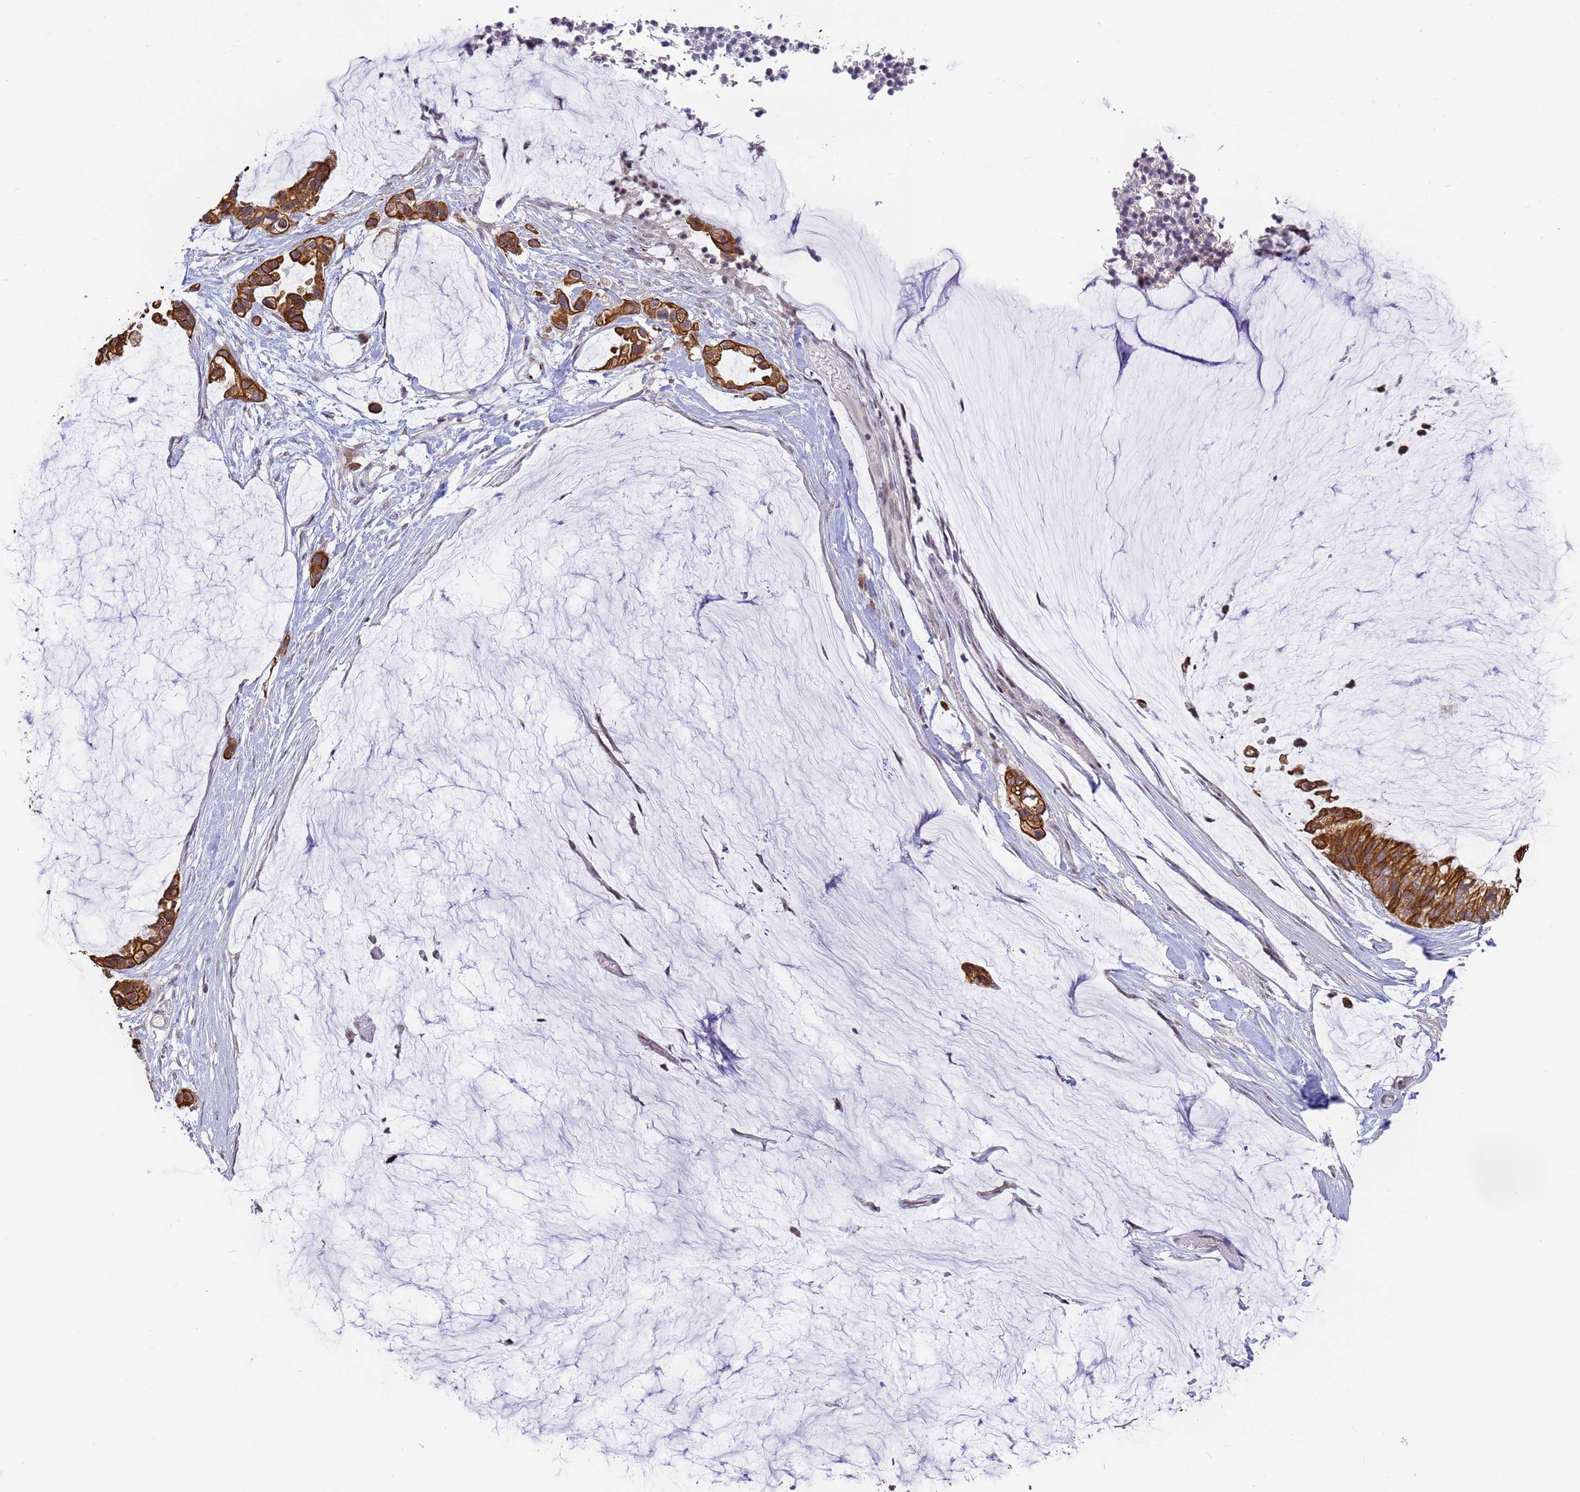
{"staining": {"intensity": "strong", "quantity": ">75%", "location": "cytoplasmic/membranous"}, "tissue": "ovarian cancer", "cell_type": "Tumor cells", "image_type": "cancer", "snomed": [{"axis": "morphology", "description": "Cystadenocarcinoma, mucinous, NOS"}, {"axis": "topography", "description": "Ovary"}], "caption": "Immunohistochemistry (IHC) of mucinous cystadenocarcinoma (ovarian) reveals high levels of strong cytoplasmic/membranous expression in about >75% of tumor cells.", "gene": "VWA3A", "patient": {"sex": "female", "age": 39}}